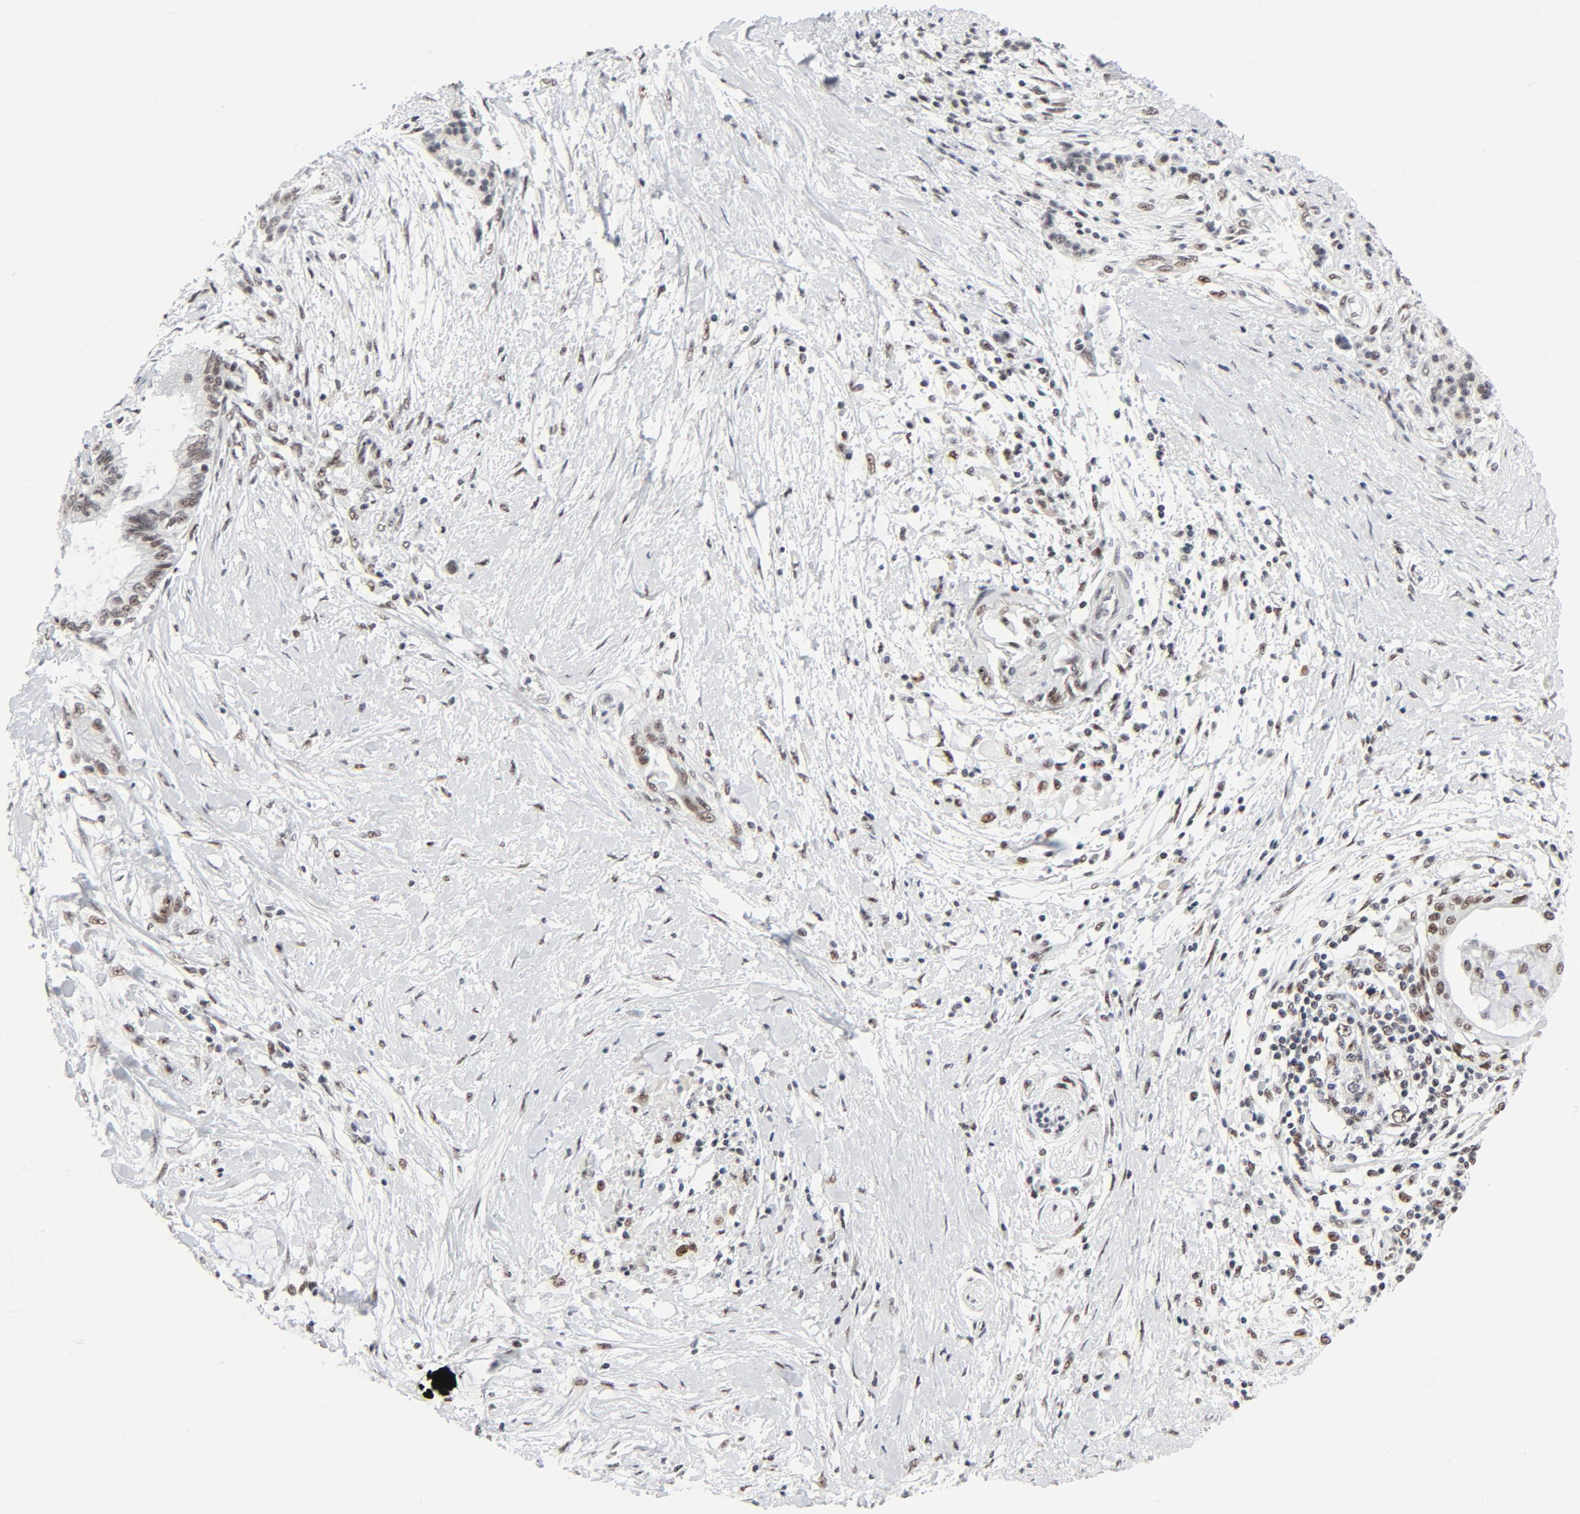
{"staining": {"intensity": "moderate", "quantity": ">75%", "location": "nuclear"}, "tissue": "pancreatic cancer", "cell_type": "Tumor cells", "image_type": "cancer", "snomed": [{"axis": "morphology", "description": "Adenocarcinoma, NOS"}, {"axis": "topography", "description": "Pancreas"}], "caption": "Pancreatic cancer stained with a protein marker displays moderate staining in tumor cells.", "gene": "GTF2H1", "patient": {"sex": "female", "age": 64}}